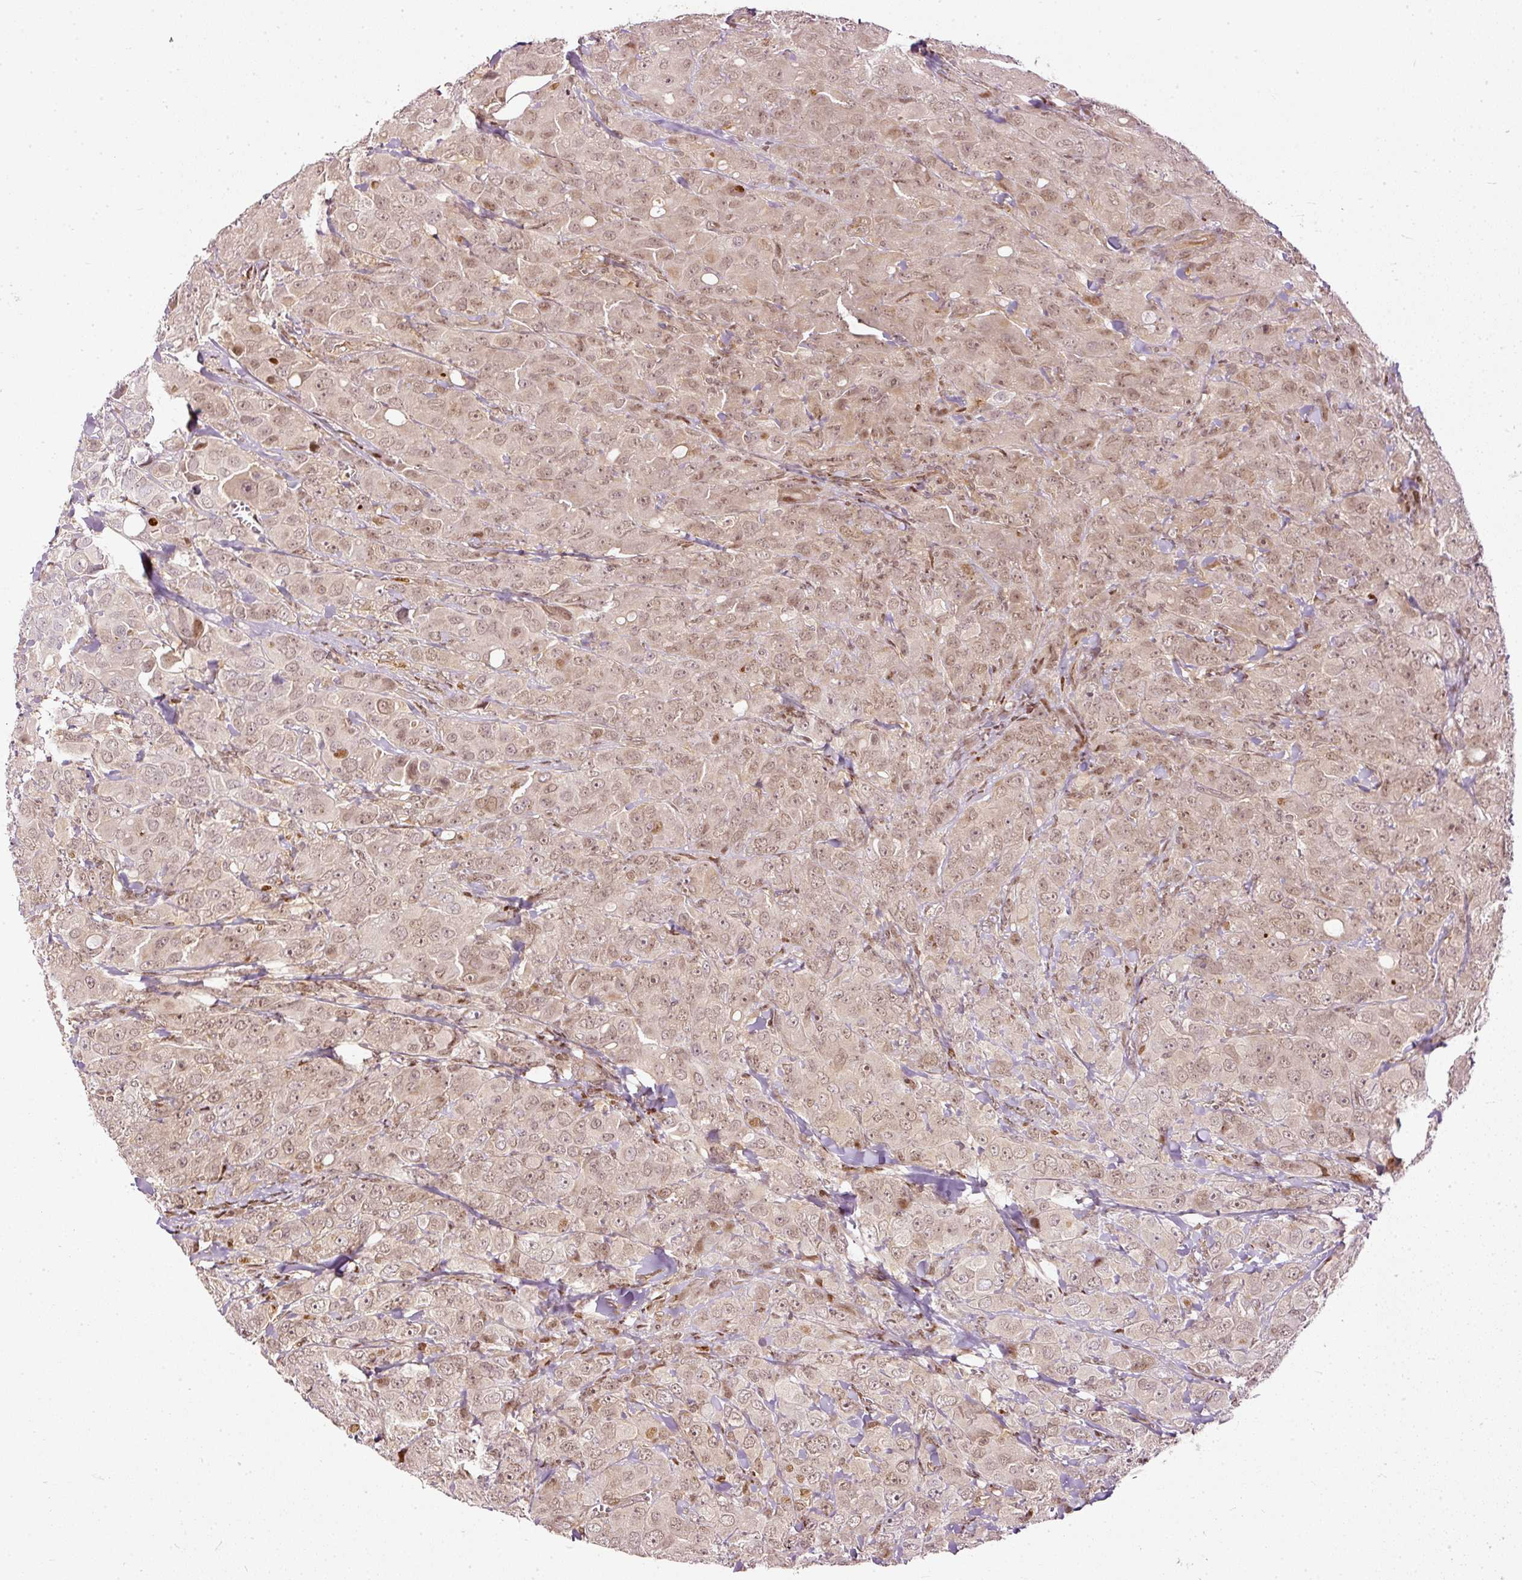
{"staining": {"intensity": "weak", "quantity": ">75%", "location": "cytoplasmic/membranous,nuclear"}, "tissue": "breast cancer", "cell_type": "Tumor cells", "image_type": "cancer", "snomed": [{"axis": "morphology", "description": "Duct carcinoma"}, {"axis": "topography", "description": "Breast"}], "caption": "Tumor cells show low levels of weak cytoplasmic/membranous and nuclear positivity in about >75% of cells in human breast cancer (invasive ductal carcinoma).", "gene": "ZNF778", "patient": {"sex": "female", "age": 43}}